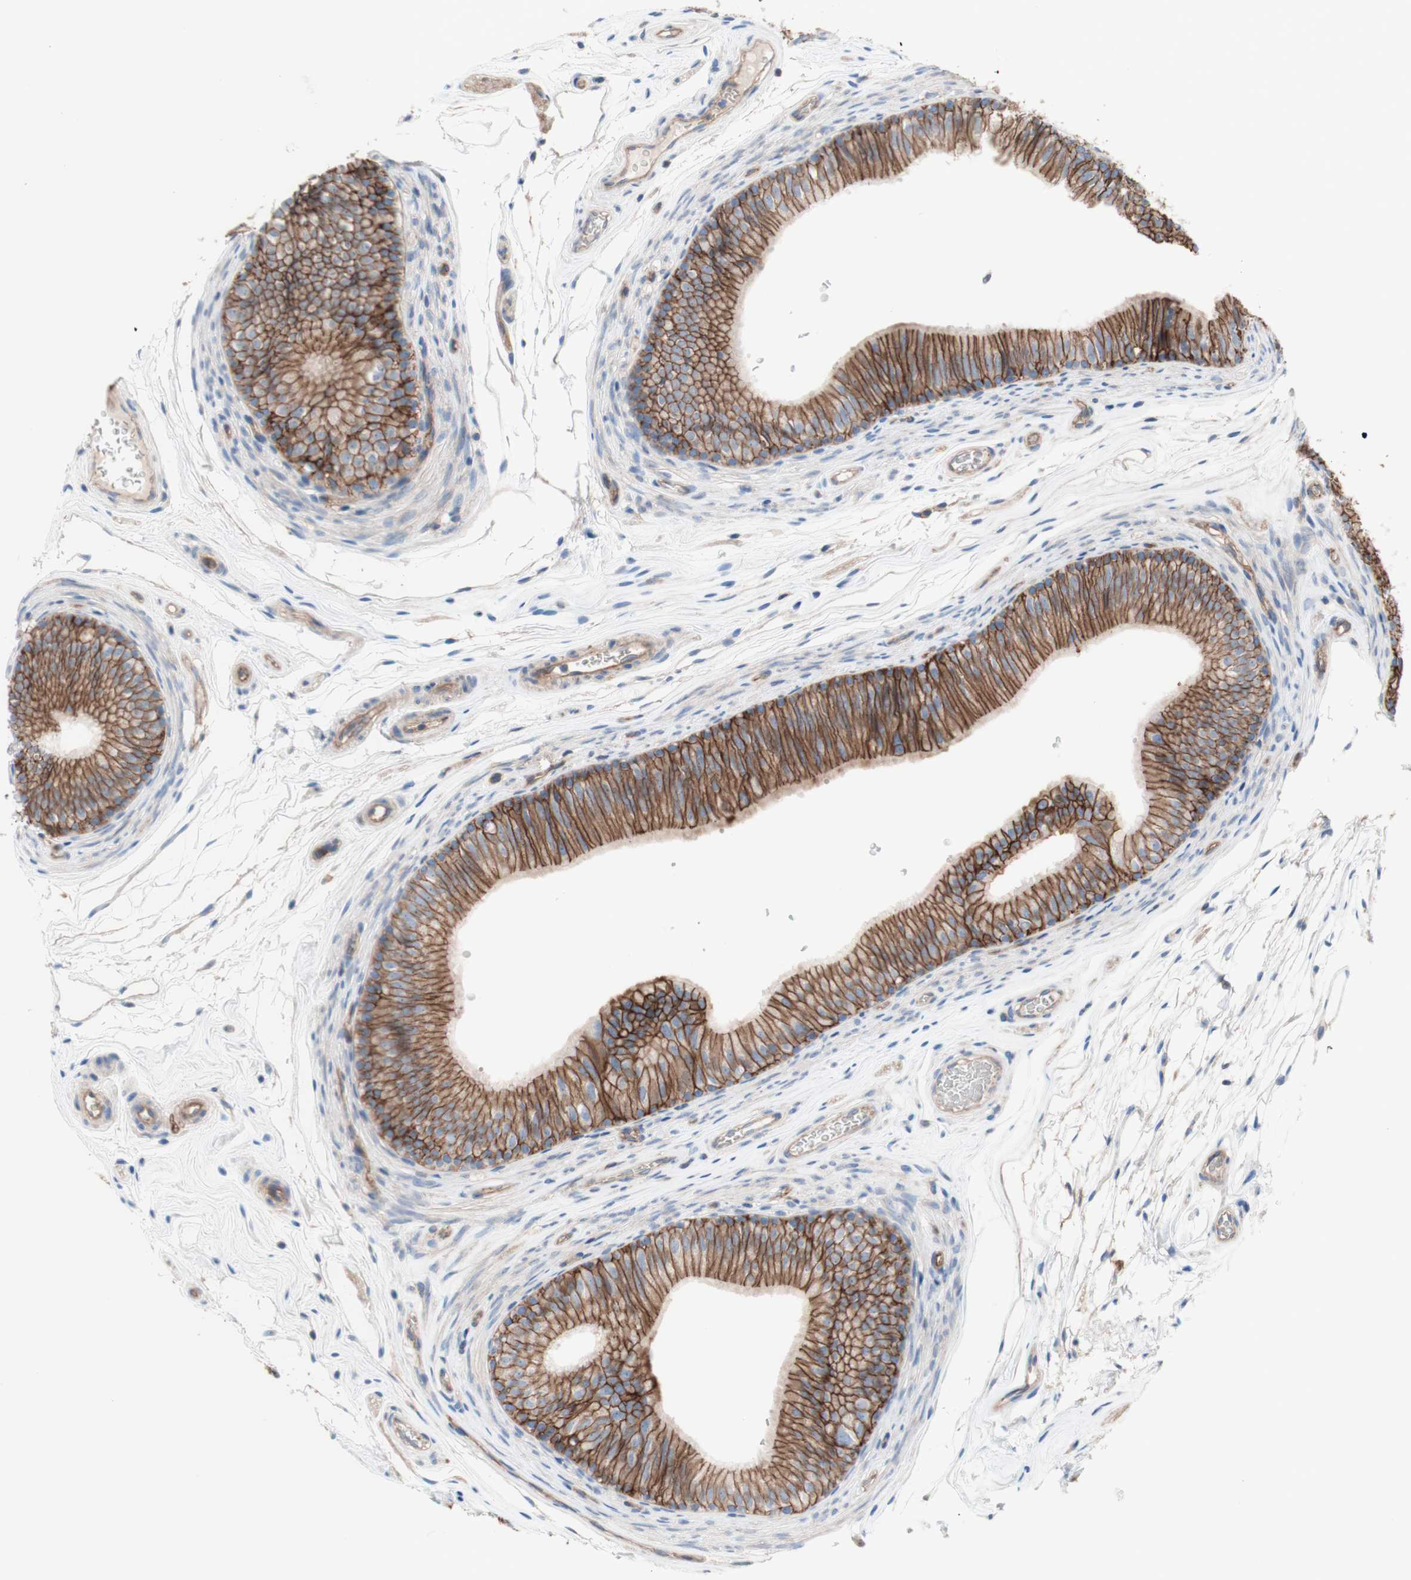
{"staining": {"intensity": "moderate", "quantity": ">75%", "location": "cytoplasmic/membranous"}, "tissue": "epididymis", "cell_type": "Glandular cells", "image_type": "normal", "snomed": [{"axis": "morphology", "description": "Normal tissue, NOS"}, {"axis": "topography", "description": "Epididymis"}], "caption": "This micrograph reveals normal epididymis stained with immunohistochemistry to label a protein in brown. The cytoplasmic/membranous of glandular cells show moderate positivity for the protein. Nuclei are counter-stained blue.", "gene": "CD46", "patient": {"sex": "male", "age": 36}}